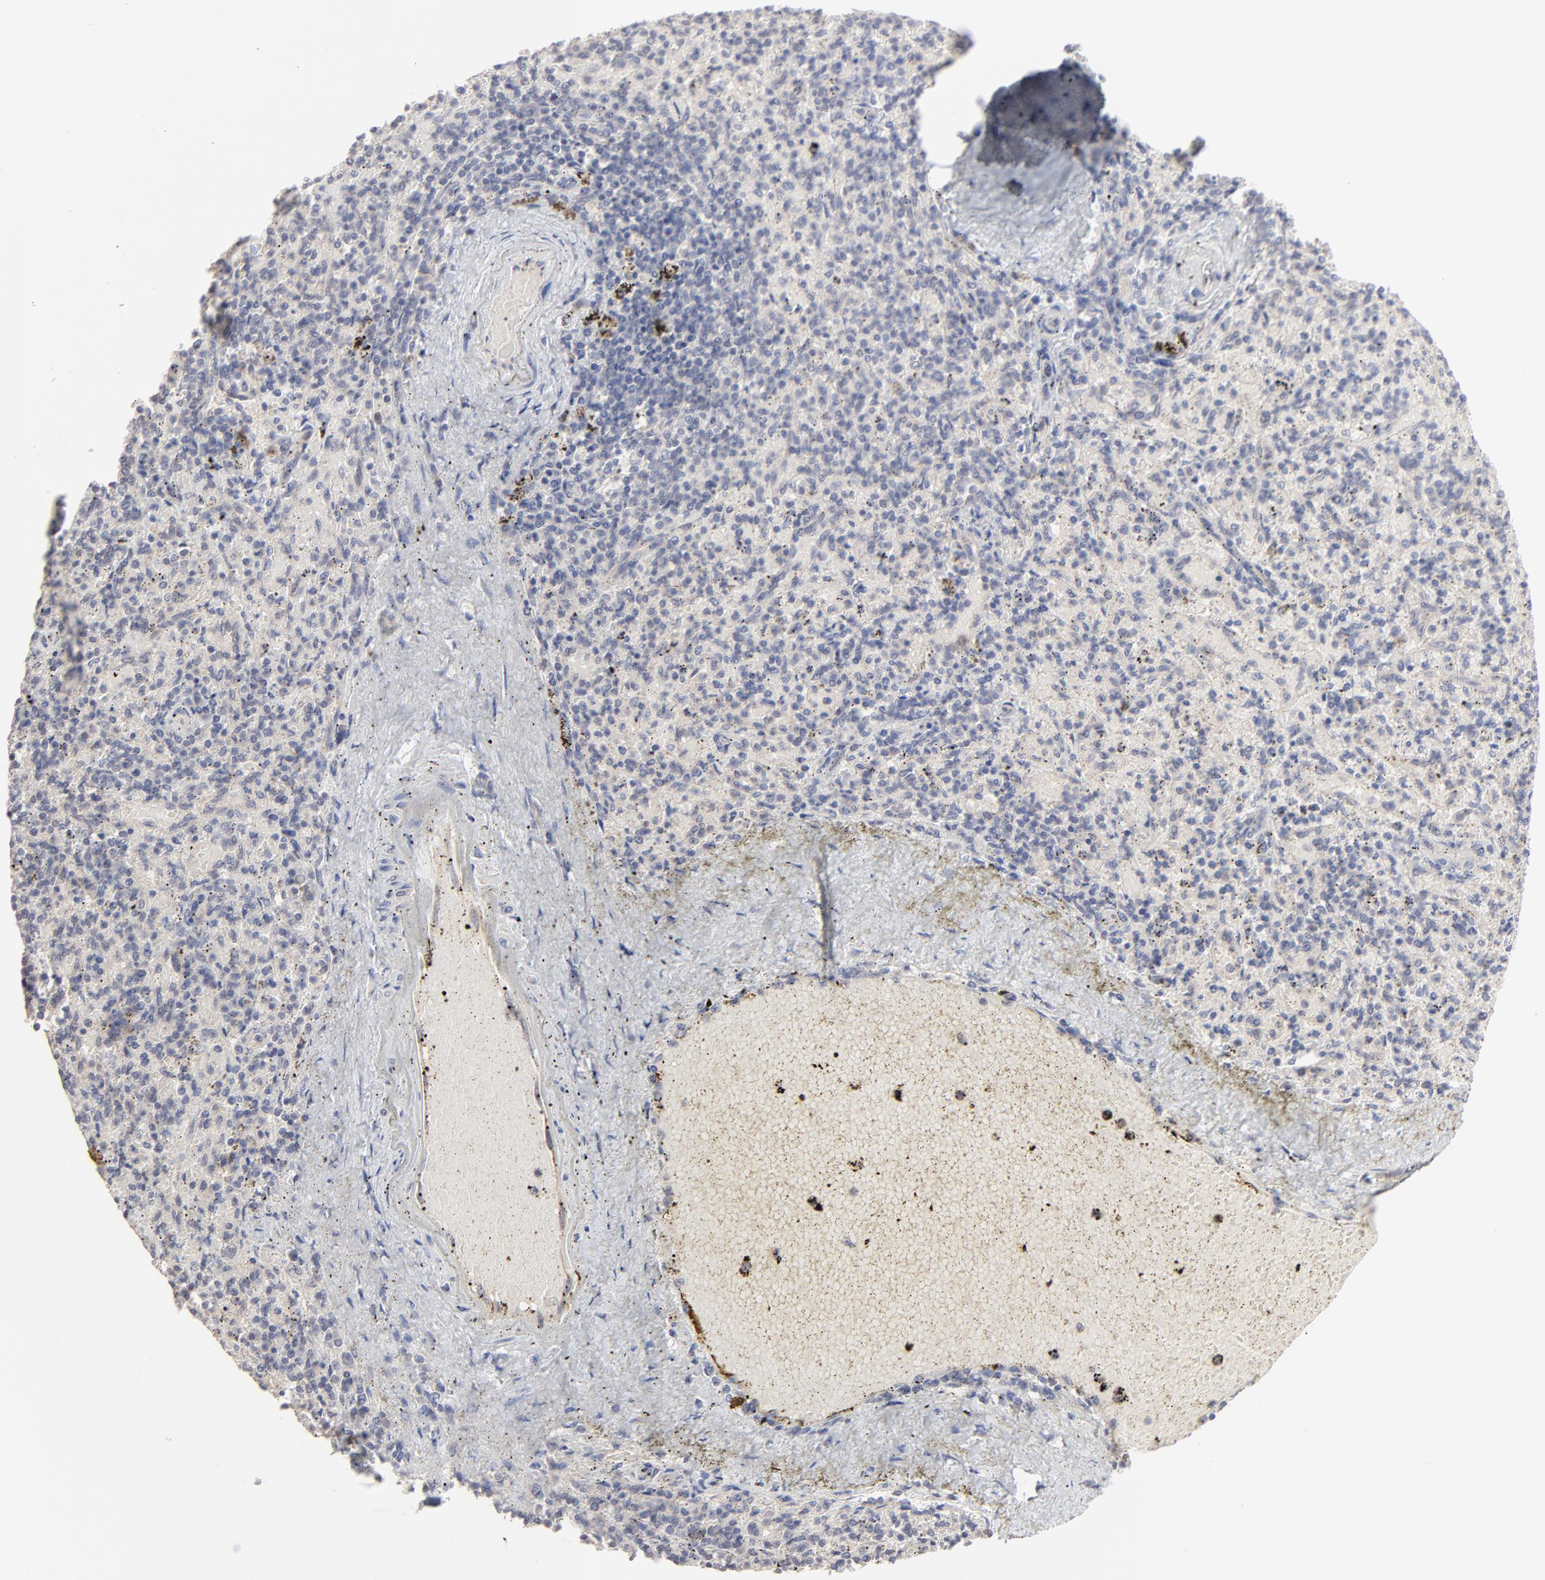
{"staining": {"intensity": "negative", "quantity": "none", "location": "none"}, "tissue": "spleen", "cell_type": "Cells in red pulp", "image_type": "normal", "snomed": [{"axis": "morphology", "description": "Normal tissue, NOS"}, {"axis": "topography", "description": "Spleen"}], "caption": "Cells in red pulp show no significant protein positivity in unremarkable spleen.", "gene": "FAM199X", "patient": {"sex": "female", "age": 43}}